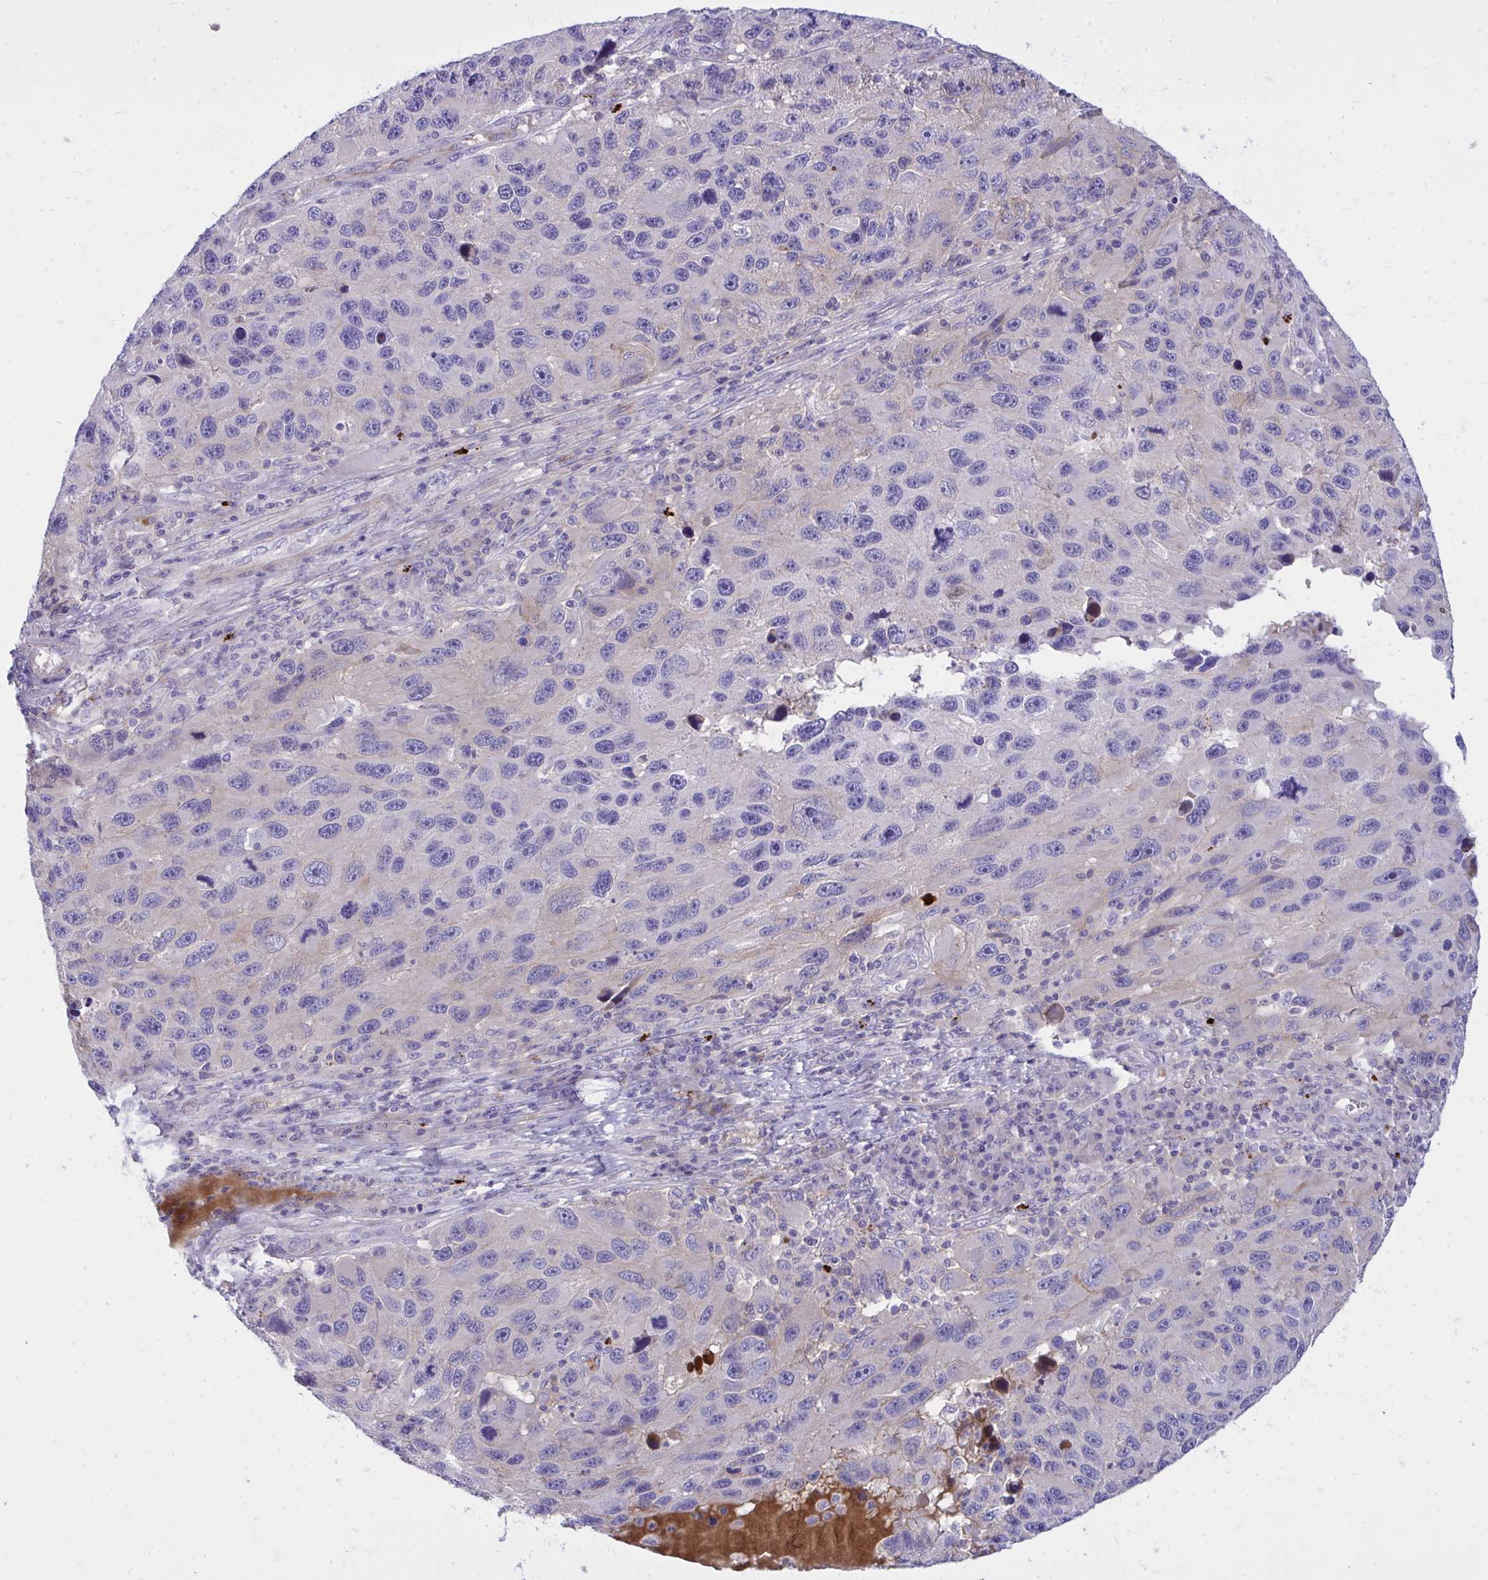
{"staining": {"intensity": "negative", "quantity": "none", "location": "none"}, "tissue": "melanoma", "cell_type": "Tumor cells", "image_type": "cancer", "snomed": [{"axis": "morphology", "description": "Malignant melanoma, NOS"}, {"axis": "topography", "description": "Skin"}], "caption": "The photomicrograph displays no significant positivity in tumor cells of malignant melanoma.", "gene": "TP53I11", "patient": {"sex": "male", "age": 53}}